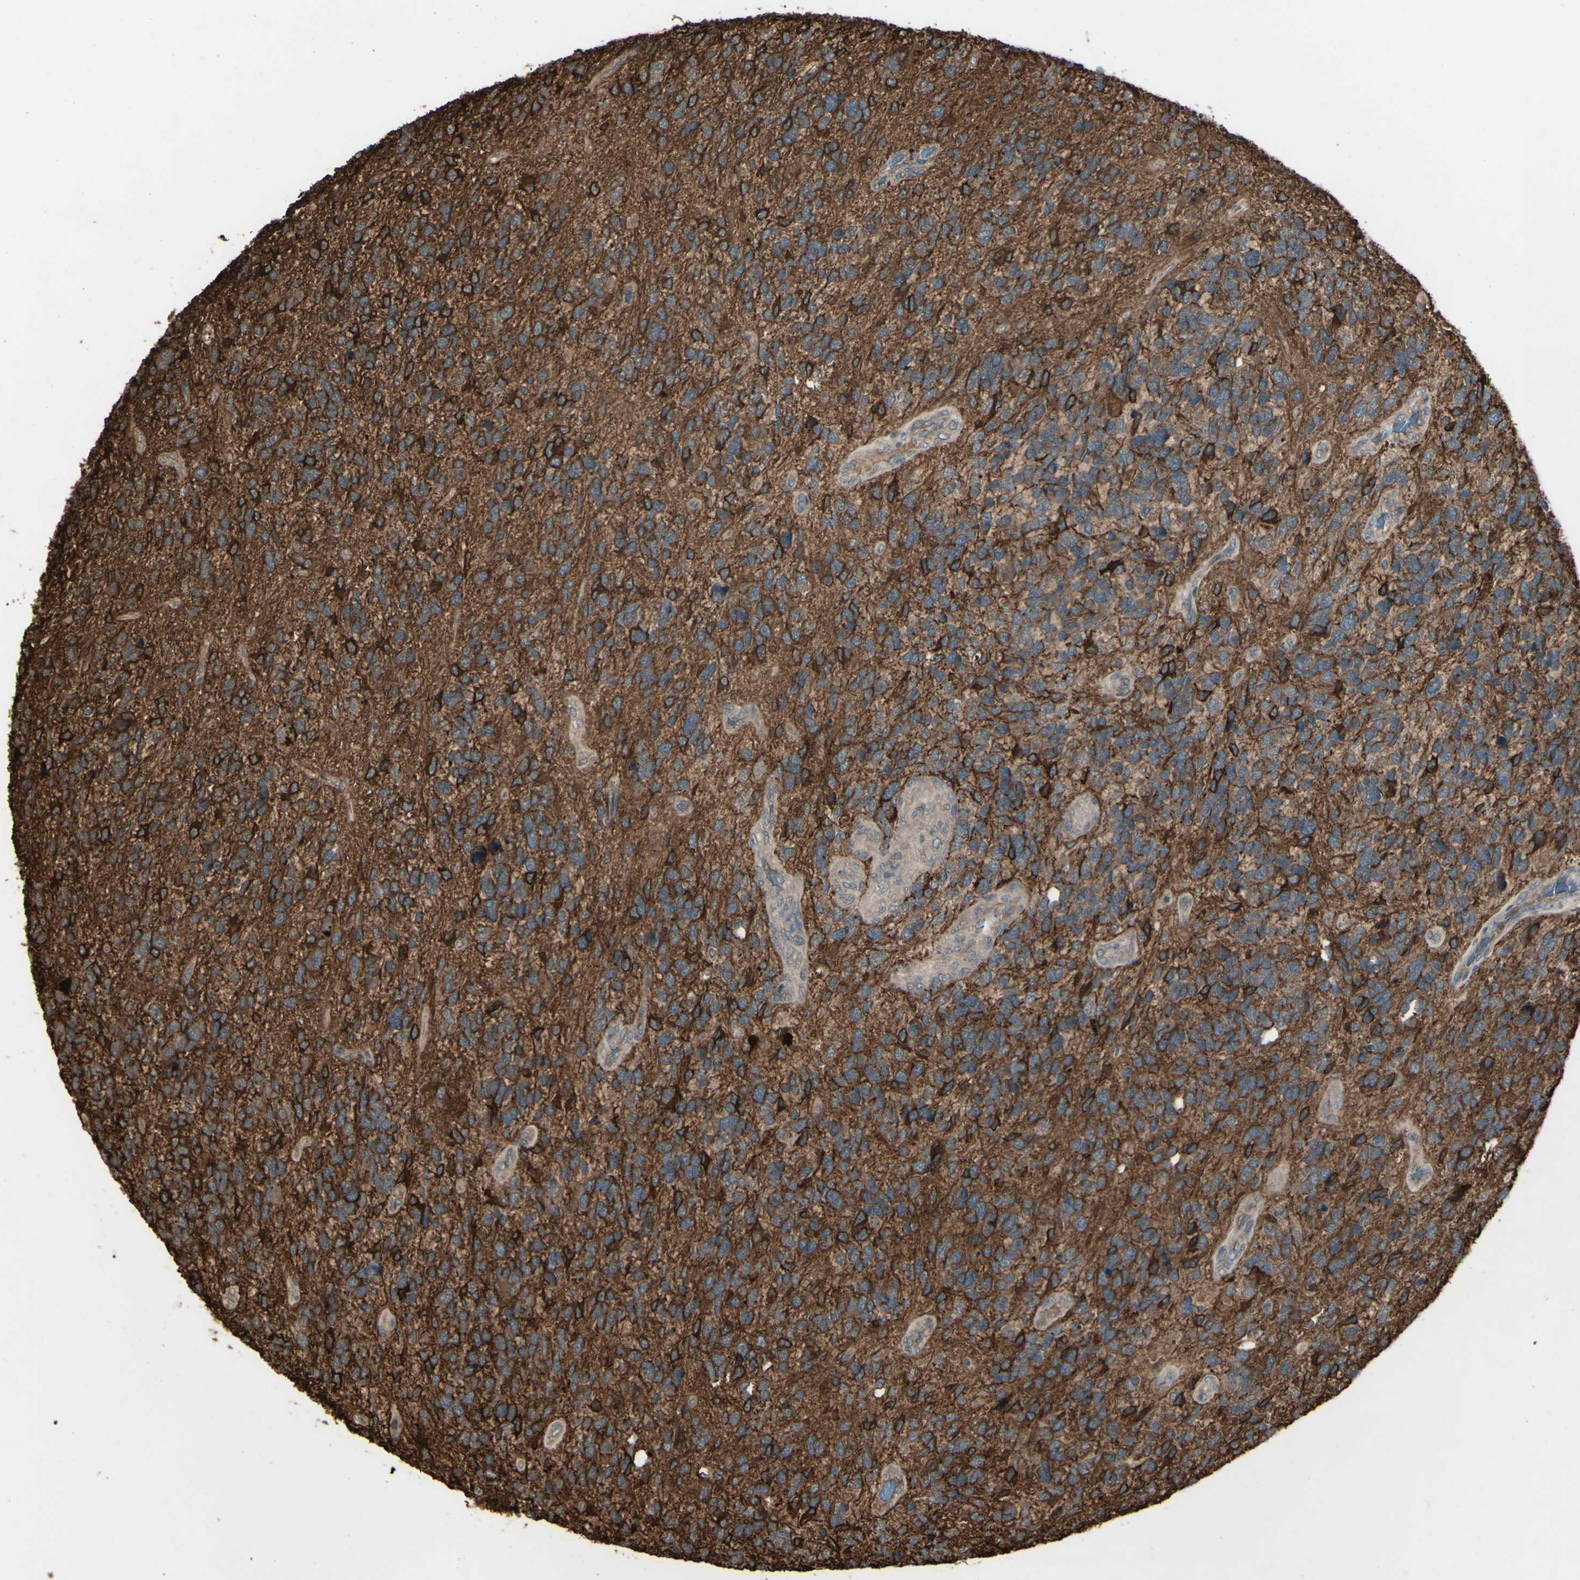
{"staining": {"intensity": "strong", "quantity": "25%-75%", "location": "cytoplasmic/membranous"}, "tissue": "glioma", "cell_type": "Tumor cells", "image_type": "cancer", "snomed": [{"axis": "morphology", "description": "Glioma, malignant, High grade"}, {"axis": "topography", "description": "Brain"}], "caption": "Protein analysis of malignant glioma (high-grade) tissue shows strong cytoplasmic/membranous expression in about 25%-75% of tumor cells. The staining is performed using DAB brown chromogen to label protein expression. The nuclei are counter-stained blue using hematoxylin.", "gene": "GNAS", "patient": {"sex": "female", "age": 58}}